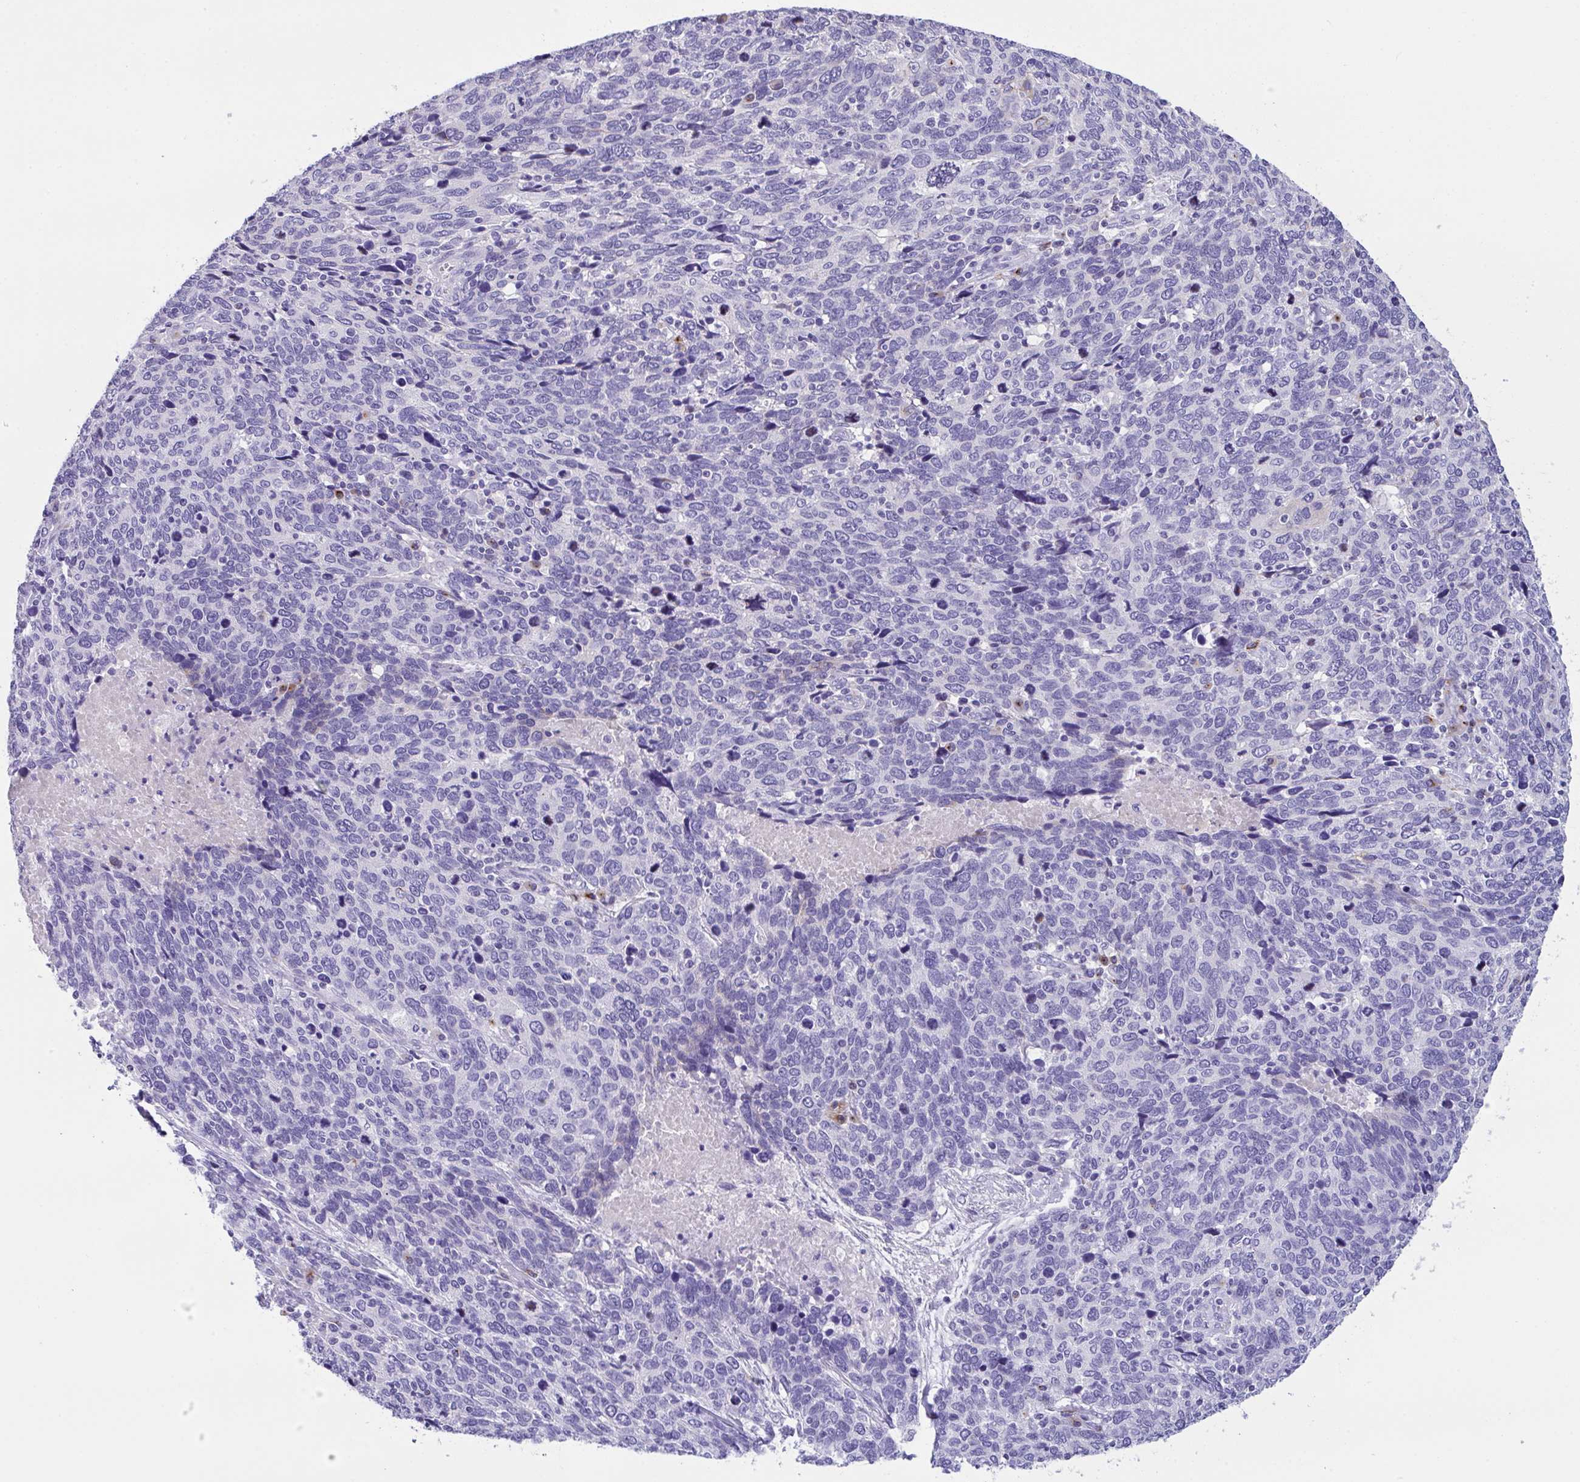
{"staining": {"intensity": "negative", "quantity": "none", "location": "none"}, "tissue": "cervical cancer", "cell_type": "Tumor cells", "image_type": "cancer", "snomed": [{"axis": "morphology", "description": "Squamous cell carcinoma, NOS"}, {"axis": "topography", "description": "Cervix"}], "caption": "Human cervical squamous cell carcinoma stained for a protein using IHC exhibits no positivity in tumor cells.", "gene": "FBXL20", "patient": {"sex": "female", "age": 41}}